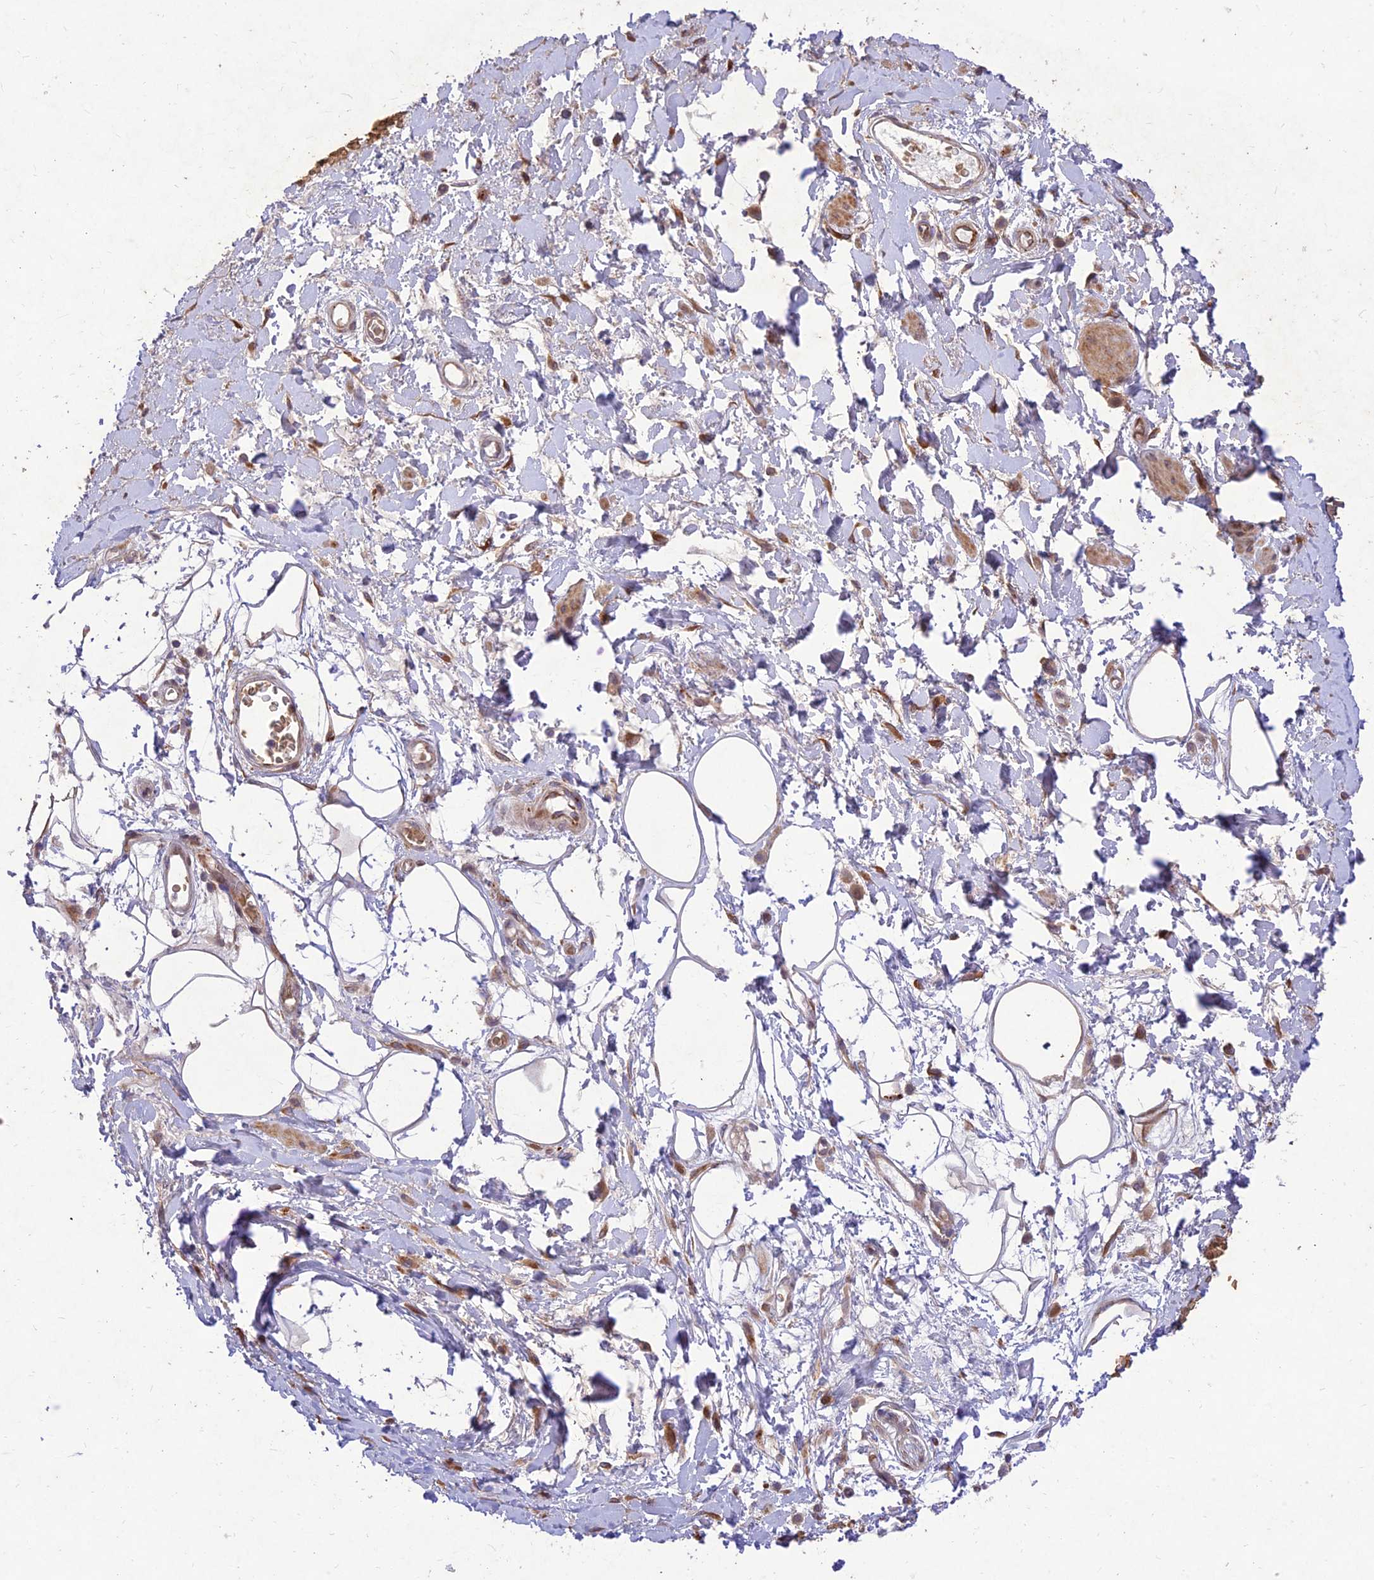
{"staining": {"intensity": "negative", "quantity": "none", "location": "none"}, "tissue": "adipose tissue", "cell_type": "Adipocytes", "image_type": "normal", "snomed": [{"axis": "morphology", "description": "Normal tissue, NOS"}, {"axis": "morphology", "description": "Adenocarcinoma, NOS"}, {"axis": "topography", "description": "Rectum"}, {"axis": "topography", "description": "Vagina"}, {"axis": "topography", "description": "Peripheral nerve tissue"}], "caption": "Immunohistochemistry (IHC) of benign adipose tissue shows no expression in adipocytes.", "gene": "PPP1R11", "patient": {"sex": "female", "age": 71}}